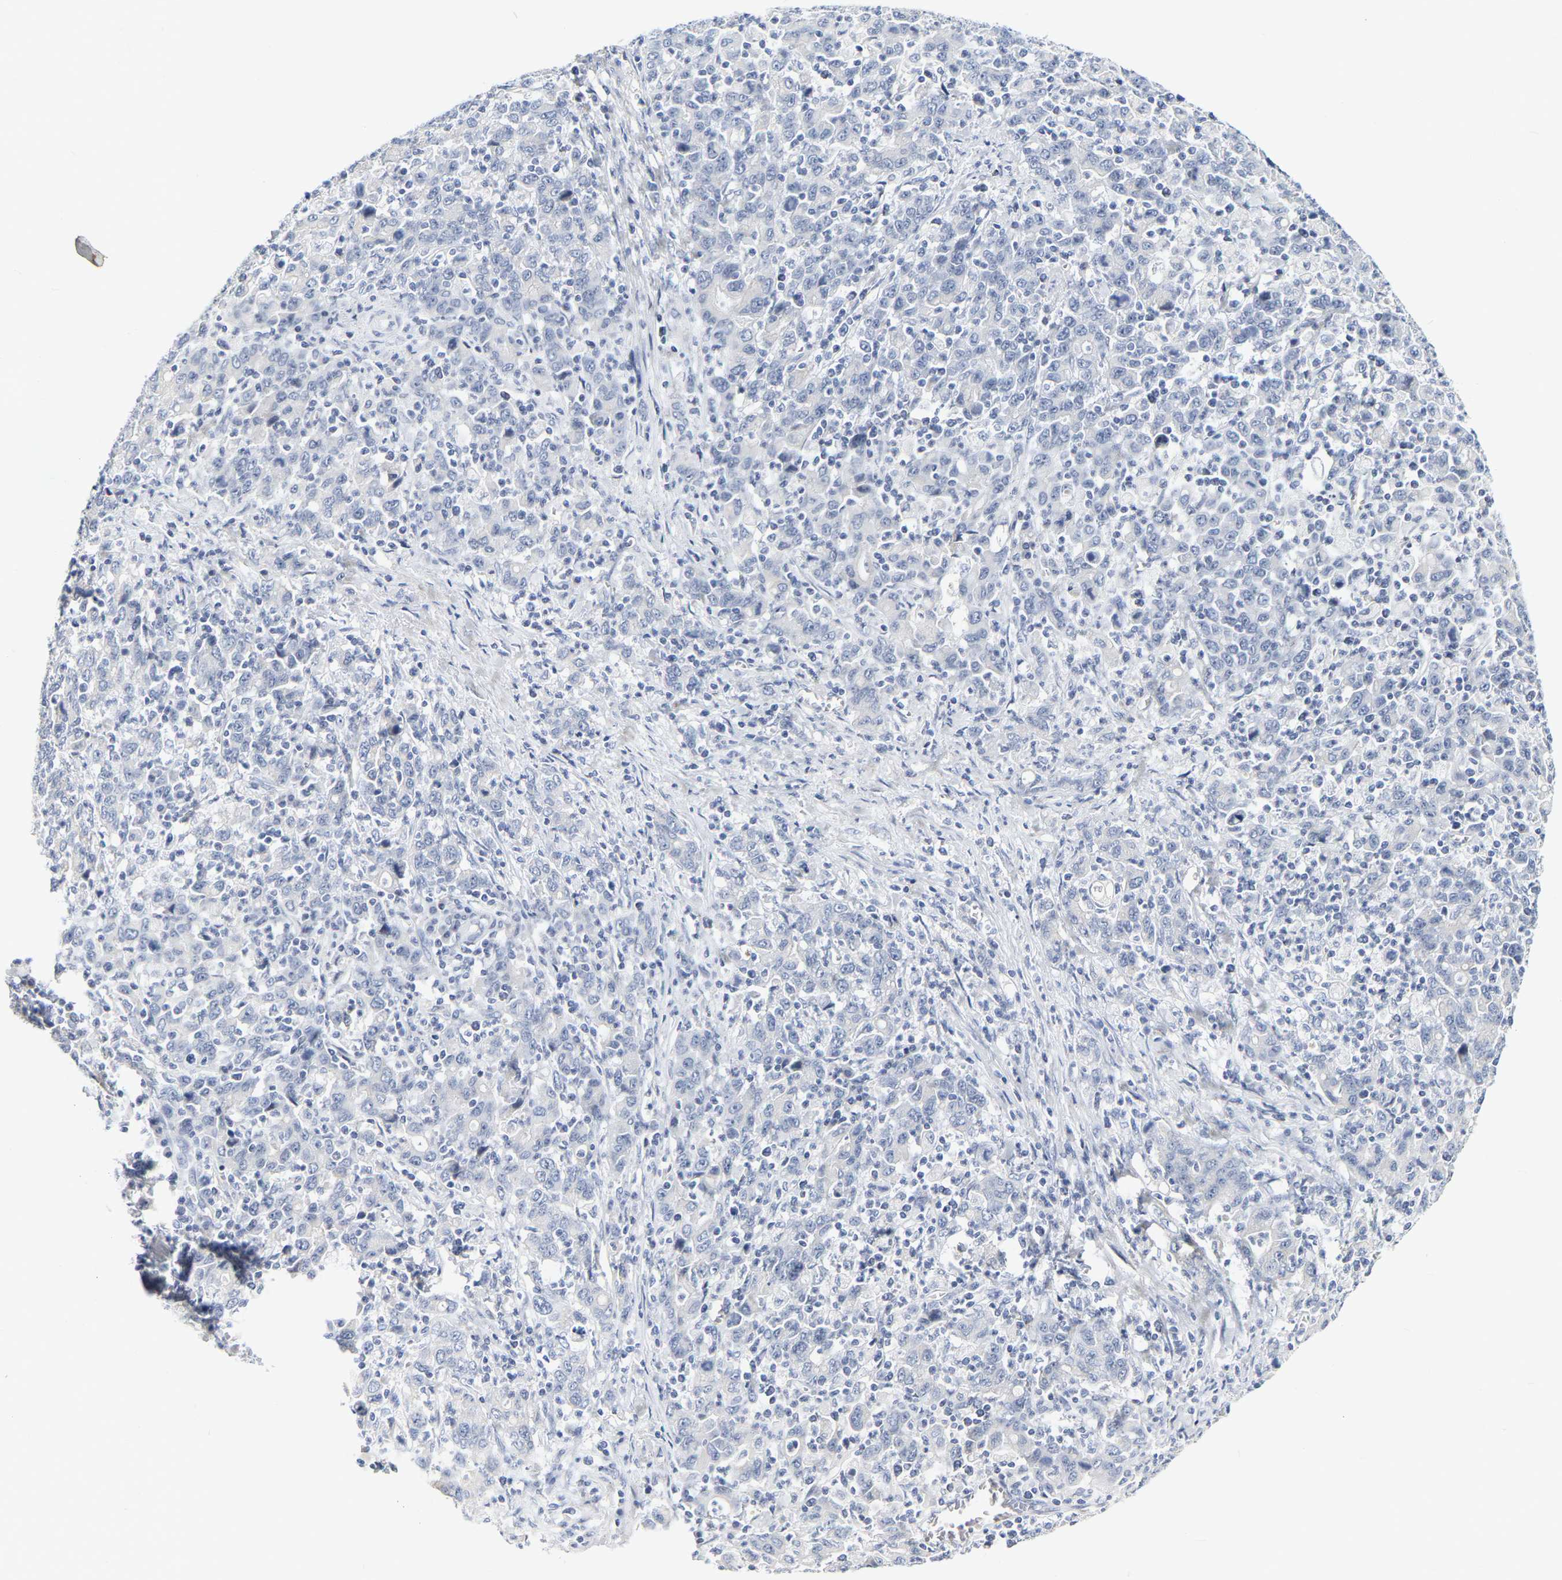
{"staining": {"intensity": "negative", "quantity": "none", "location": "none"}, "tissue": "stomach cancer", "cell_type": "Tumor cells", "image_type": "cancer", "snomed": [{"axis": "morphology", "description": "Adenocarcinoma, NOS"}, {"axis": "topography", "description": "Stomach, upper"}], "caption": "Tumor cells are negative for protein expression in human adenocarcinoma (stomach).", "gene": "KRT76", "patient": {"sex": "male", "age": 69}}